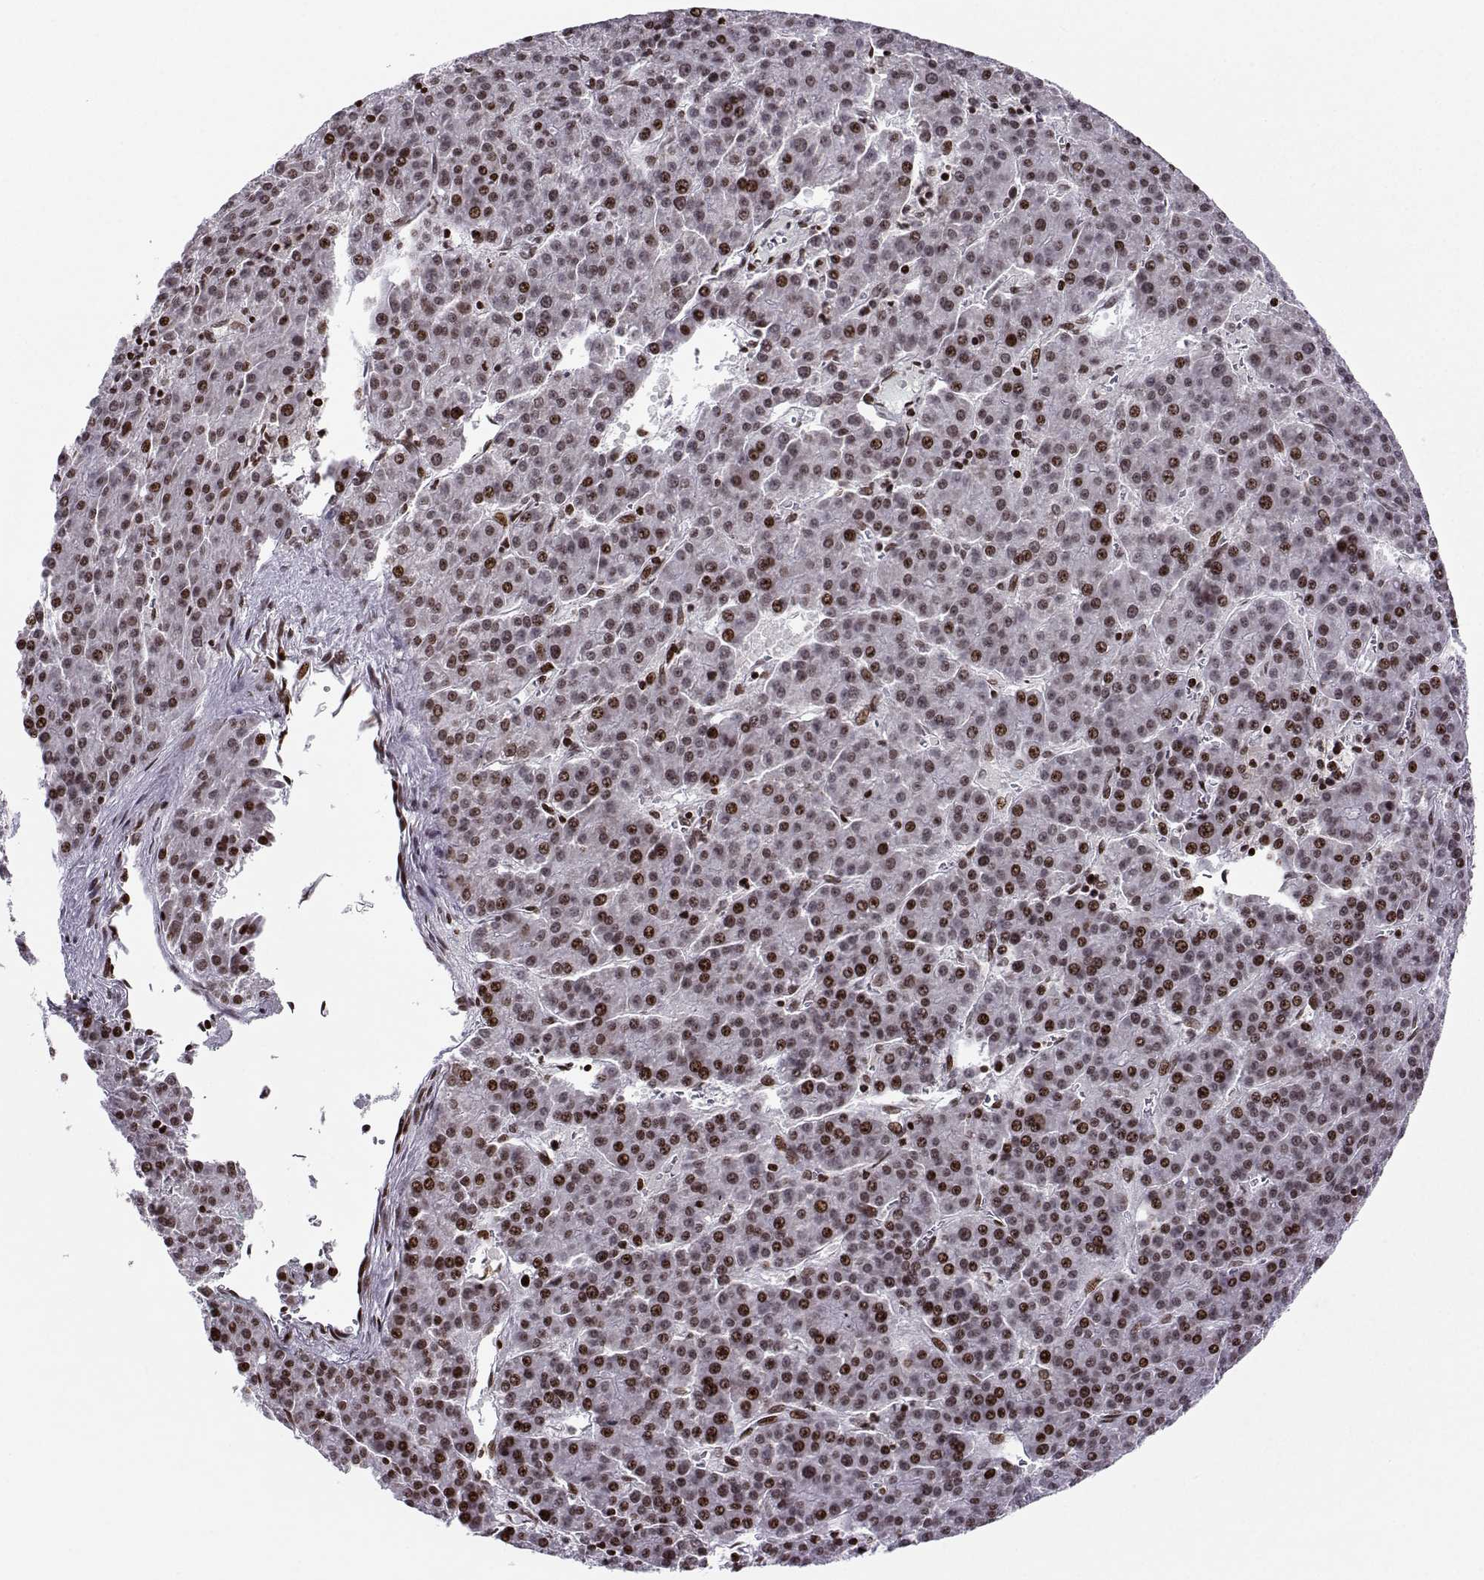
{"staining": {"intensity": "strong", "quantity": "25%-75%", "location": "nuclear"}, "tissue": "liver cancer", "cell_type": "Tumor cells", "image_type": "cancer", "snomed": [{"axis": "morphology", "description": "Carcinoma, Hepatocellular, NOS"}, {"axis": "topography", "description": "Liver"}], "caption": "Protein staining of hepatocellular carcinoma (liver) tissue displays strong nuclear expression in about 25%-75% of tumor cells.", "gene": "ZNF19", "patient": {"sex": "female", "age": 58}}